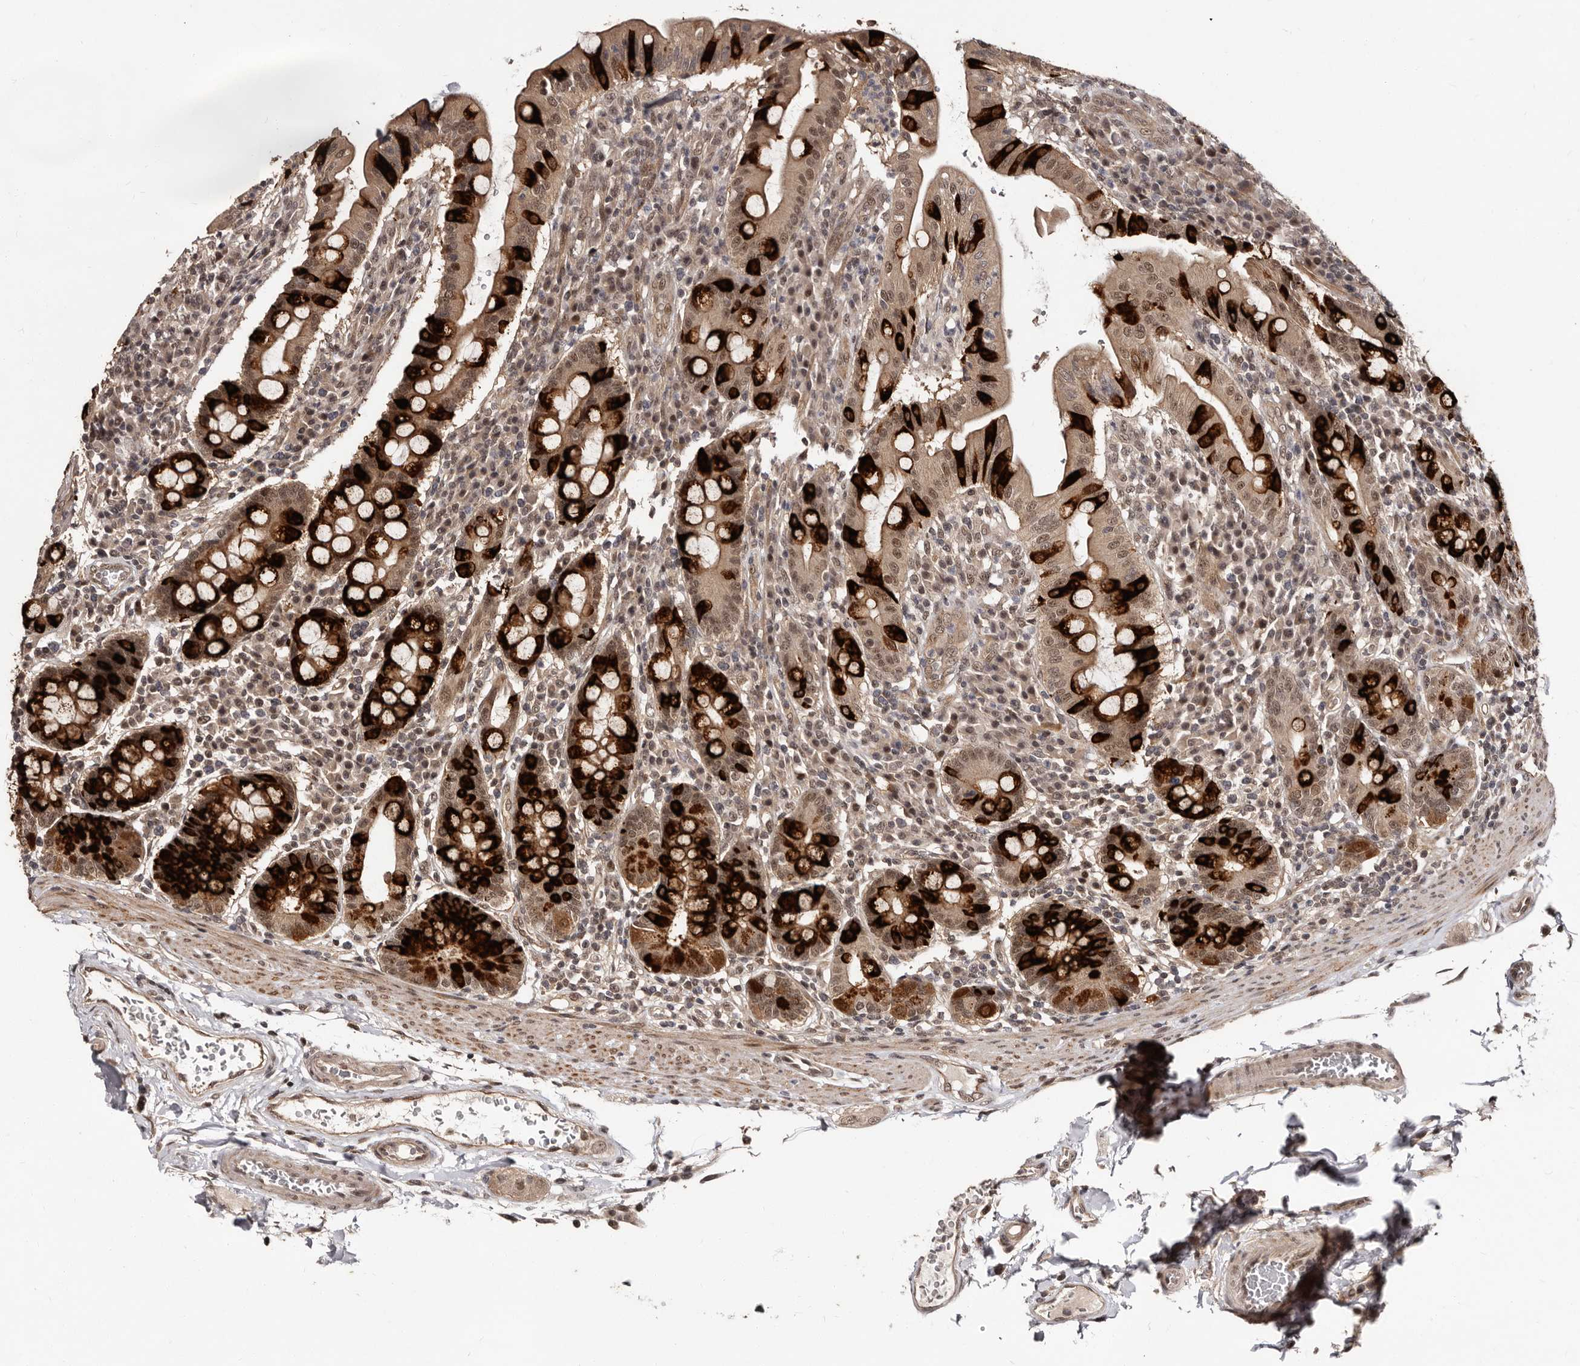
{"staining": {"intensity": "strong", "quantity": ">75%", "location": "cytoplasmic/membranous,nuclear"}, "tissue": "duodenum", "cell_type": "Glandular cells", "image_type": "normal", "snomed": [{"axis": "morphology", "description": "Normal tissue, NOS"}, {"axis": "morphology", "description": "Adenocarcinoma, NOS"}, {"axis": "topography", "description": "Pancreas"}, {"axis": "topography", "description": "Duodenum"}], "caption": "Protein expression analysis of benign duodenum reveals strong cytoplasmic/membranous,nuclear positivity in approximately >75% of glandular cells. The staining is performed using DAB brown chromogen to label protein expression. The nuclei are counter-stained blue using hematoxylin.", "gene": "TBC1D22B", "patient": {"sex": "male", "age": 50}}